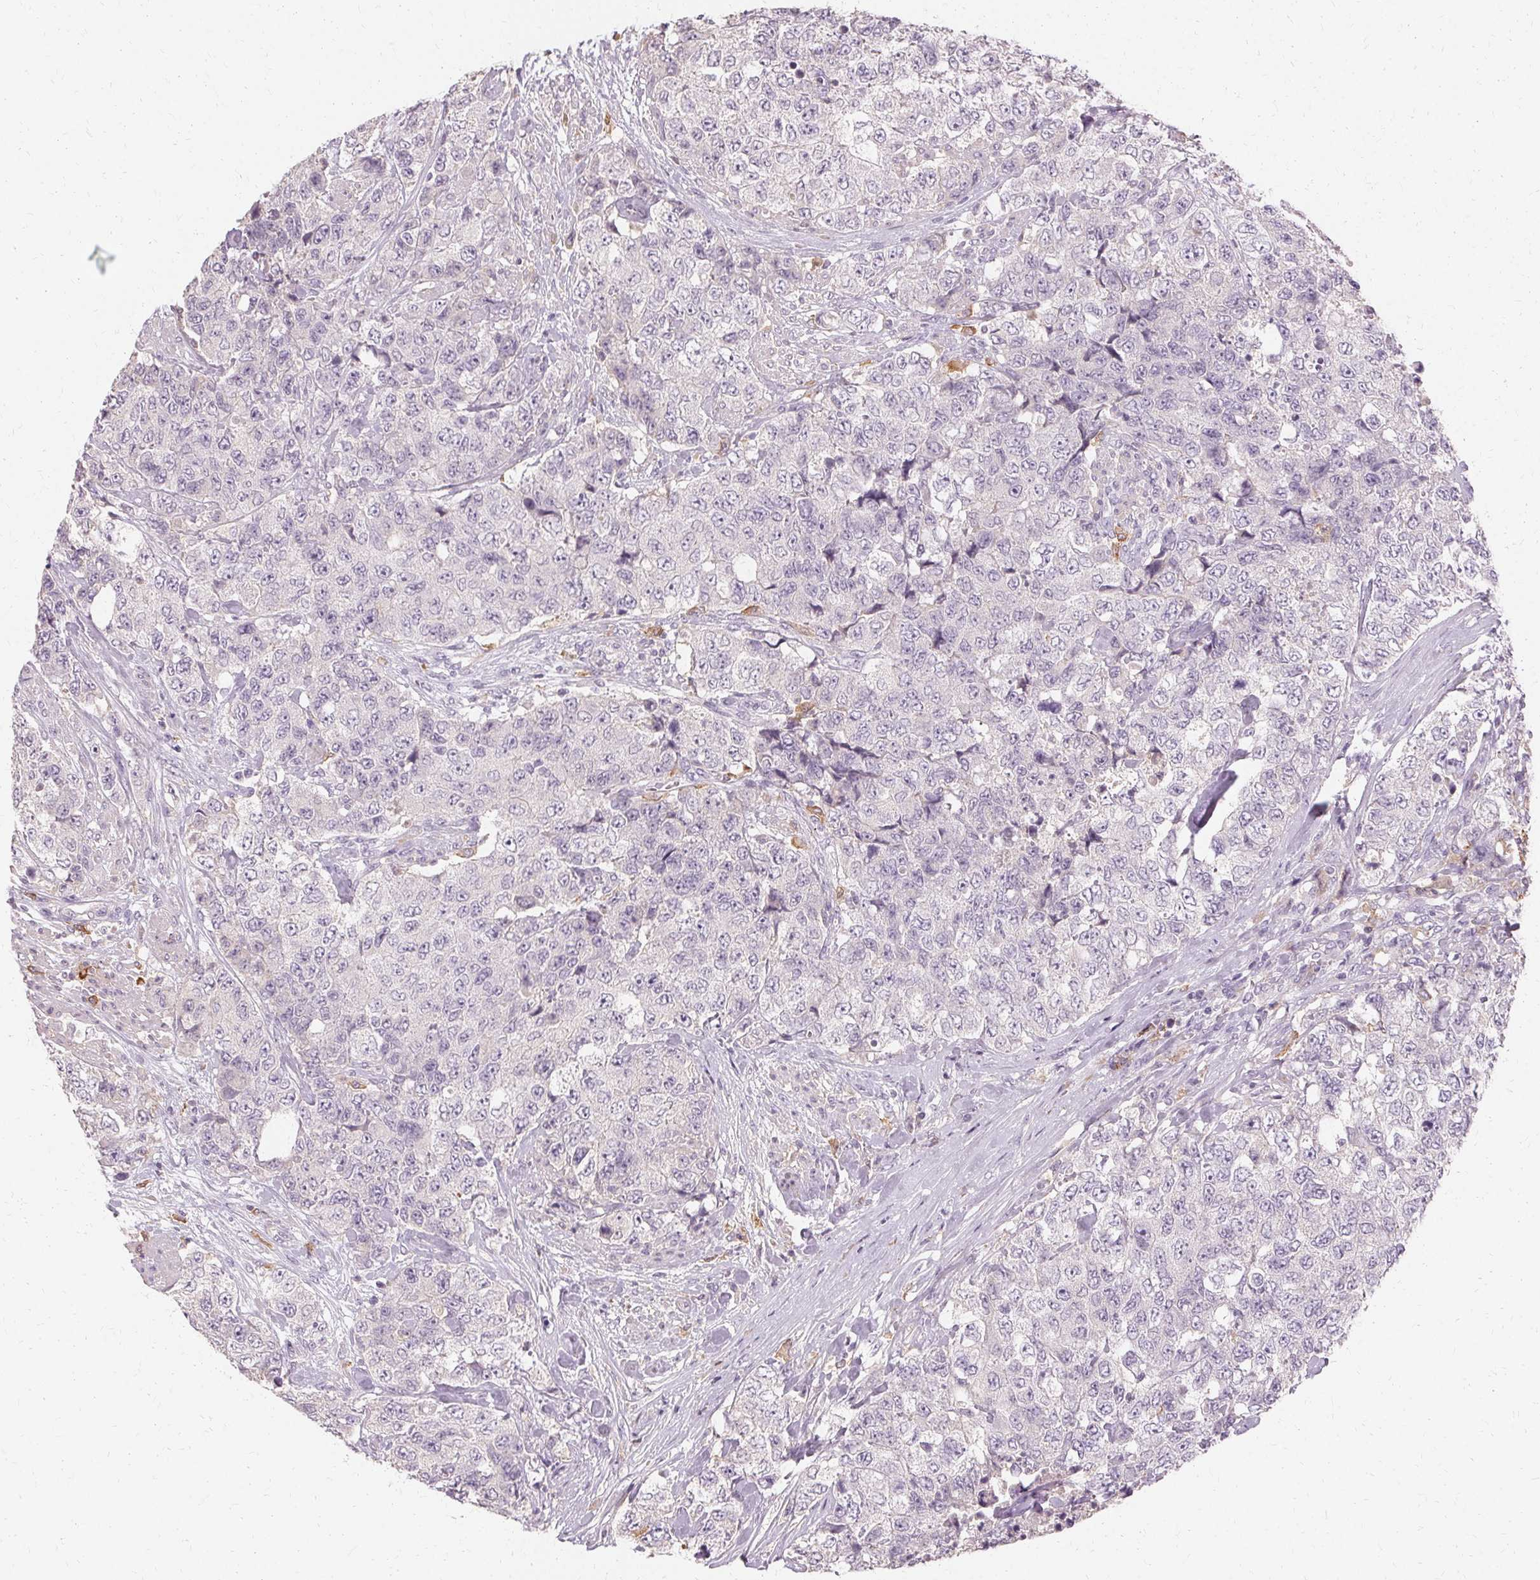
{"staining": {"intensity": "negative", "quantity": "none", "location": "none"}, "tissue": "urothelial cancer", "cell_type": "Tumor cells", "image_type": "cancer", "snomed": [{"axis": "morphology", "description": "Urothelial carcinoma, High grade"}, {"axis": "topography", "description": "Urinary bladder"}], "caption": "This is a histopathology image of IHC staining of urothelial carcinoma (high-grade), which shows no positivity in tumor cells.", "gene": "IFNGR1", "patient": {"sex": "female", "age": 78}}